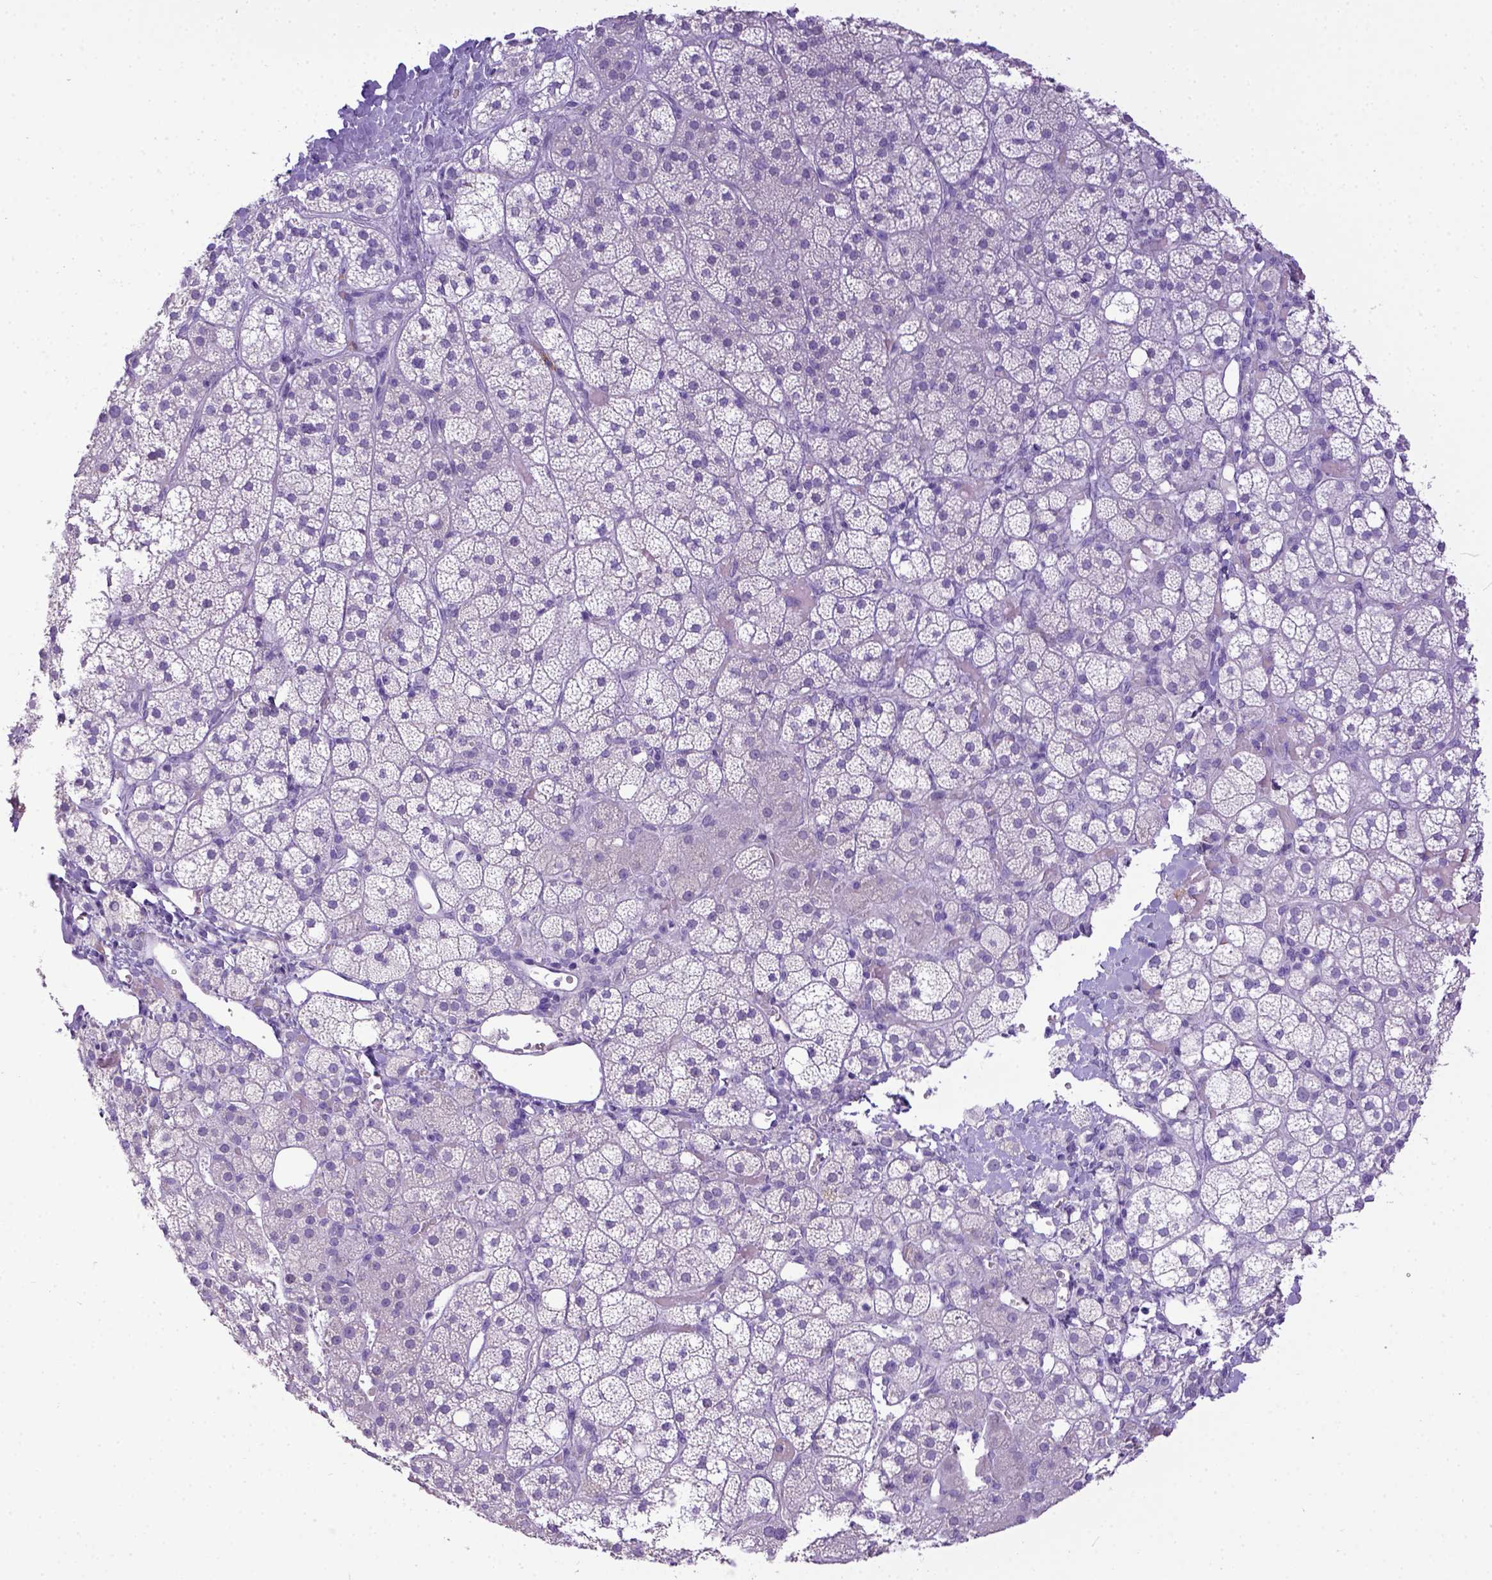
{"staining": {"intensity": "negative", "quantity": "none", "location": "none"}, "tissue": "adrenal gland", "cell_type": "Glandular cells", "image_type": "normal", "snomed": [{"axis": "morphology", "description": "Normal tissue, NOS"}, {"axis": "topography", "description": "Adrenal gland"}], "caption": "This is a photomicrograph of IHC staining of unremarkable adrenal gland, which shows no positivity in glandular cells.", "gene": "KIT", "patient": {"sex": "male", "age": 53}}